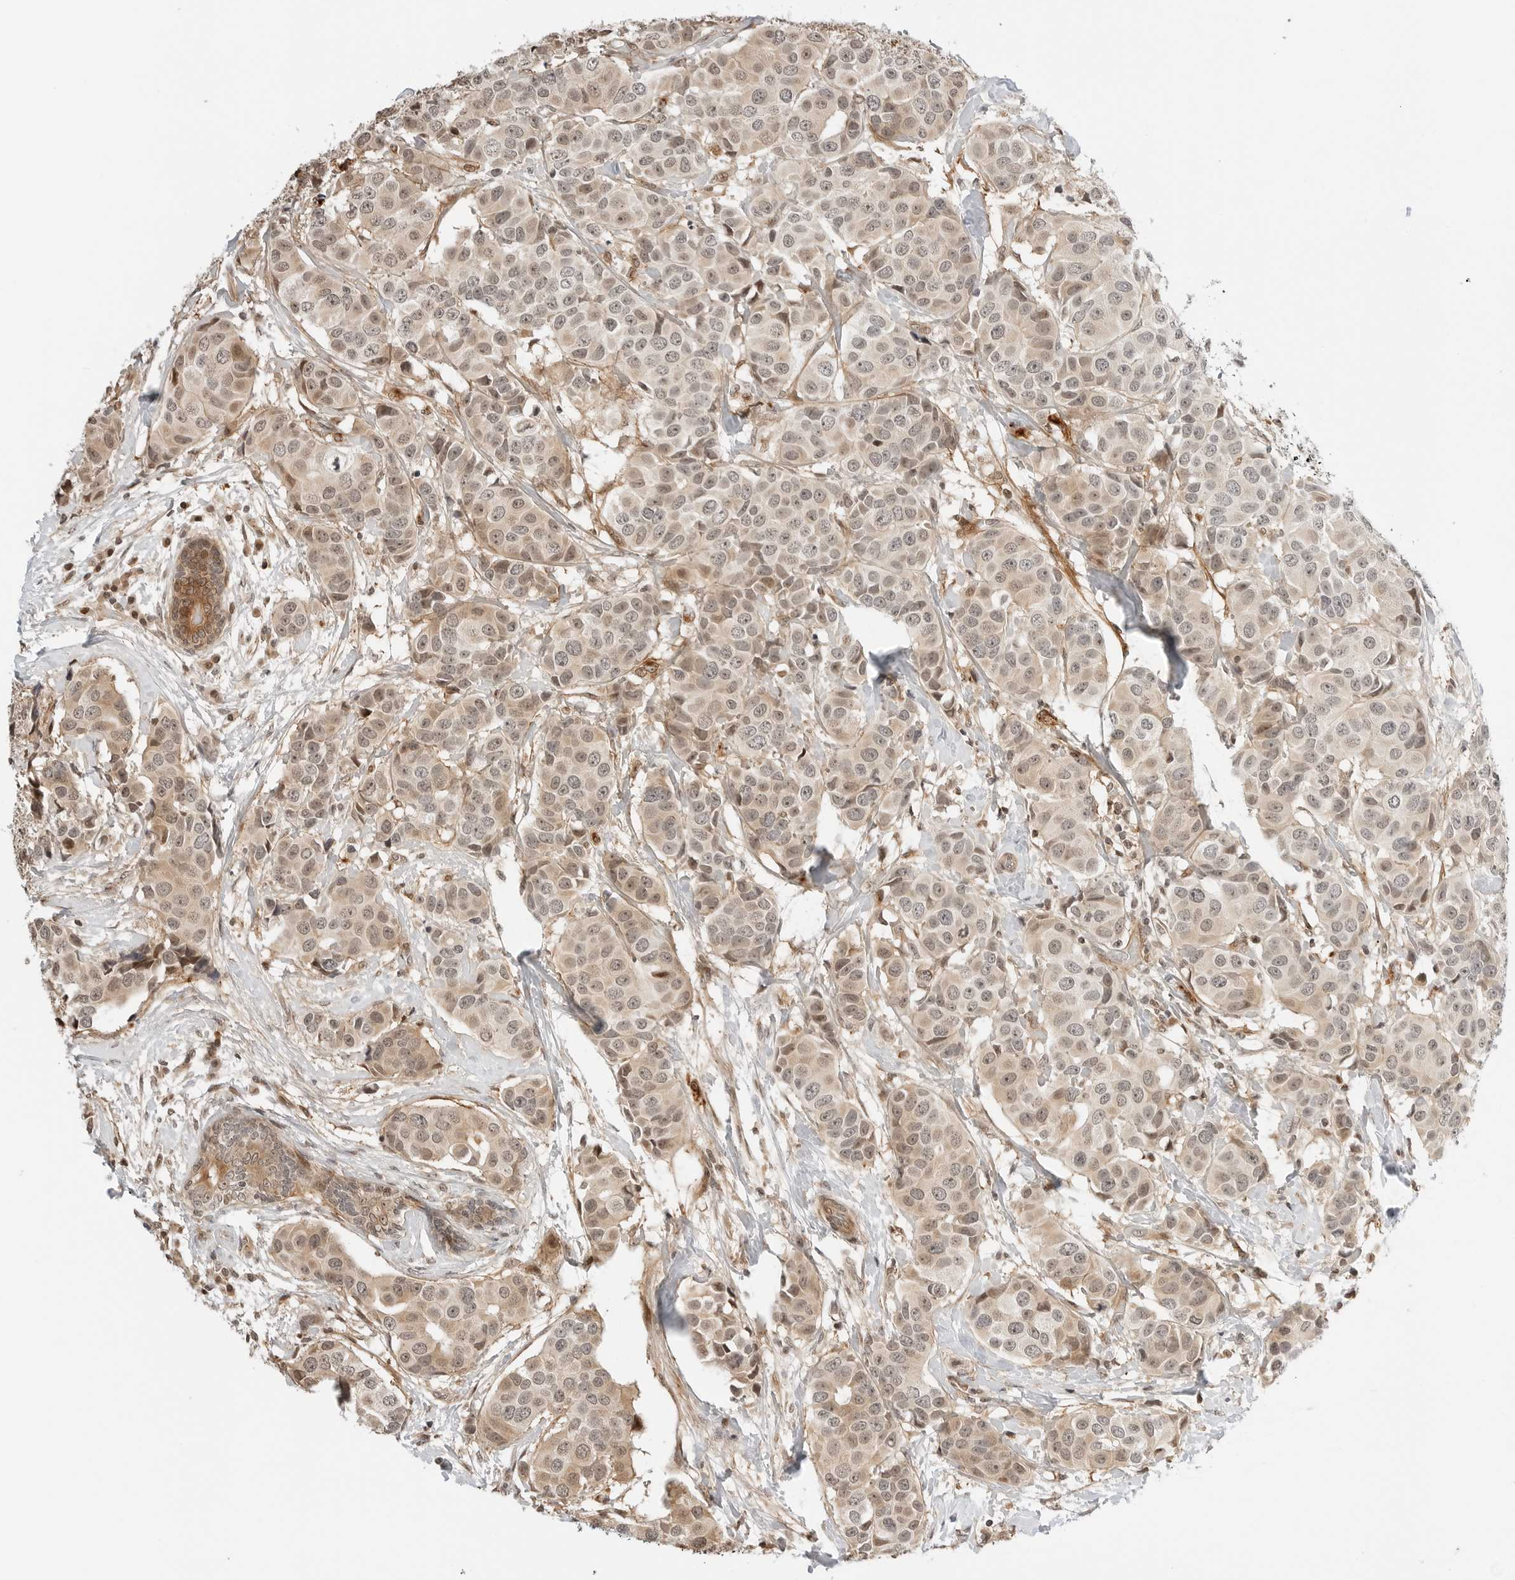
{"staining": {"intensity": "weak", "quantity": ">75%", "location": "cytoplasmic/membranous,nuclear"}, "tissue": "breast cancer", "cell_type": "Tumor cells", "image_type": "cancer", "snomed": [{"axis": "morphology", "description": "Normal tissue, NOS"}, {"axis": "morphology", "description": "Duct carcinoma"}, {"axis": "topography", "description": "Breast"}], "caption": "Breast cancer stained with a protein marker demonstrates weak staining in tumor cells.", "gene": "GEM", "patient": {"sex": "female", "age": 39}}